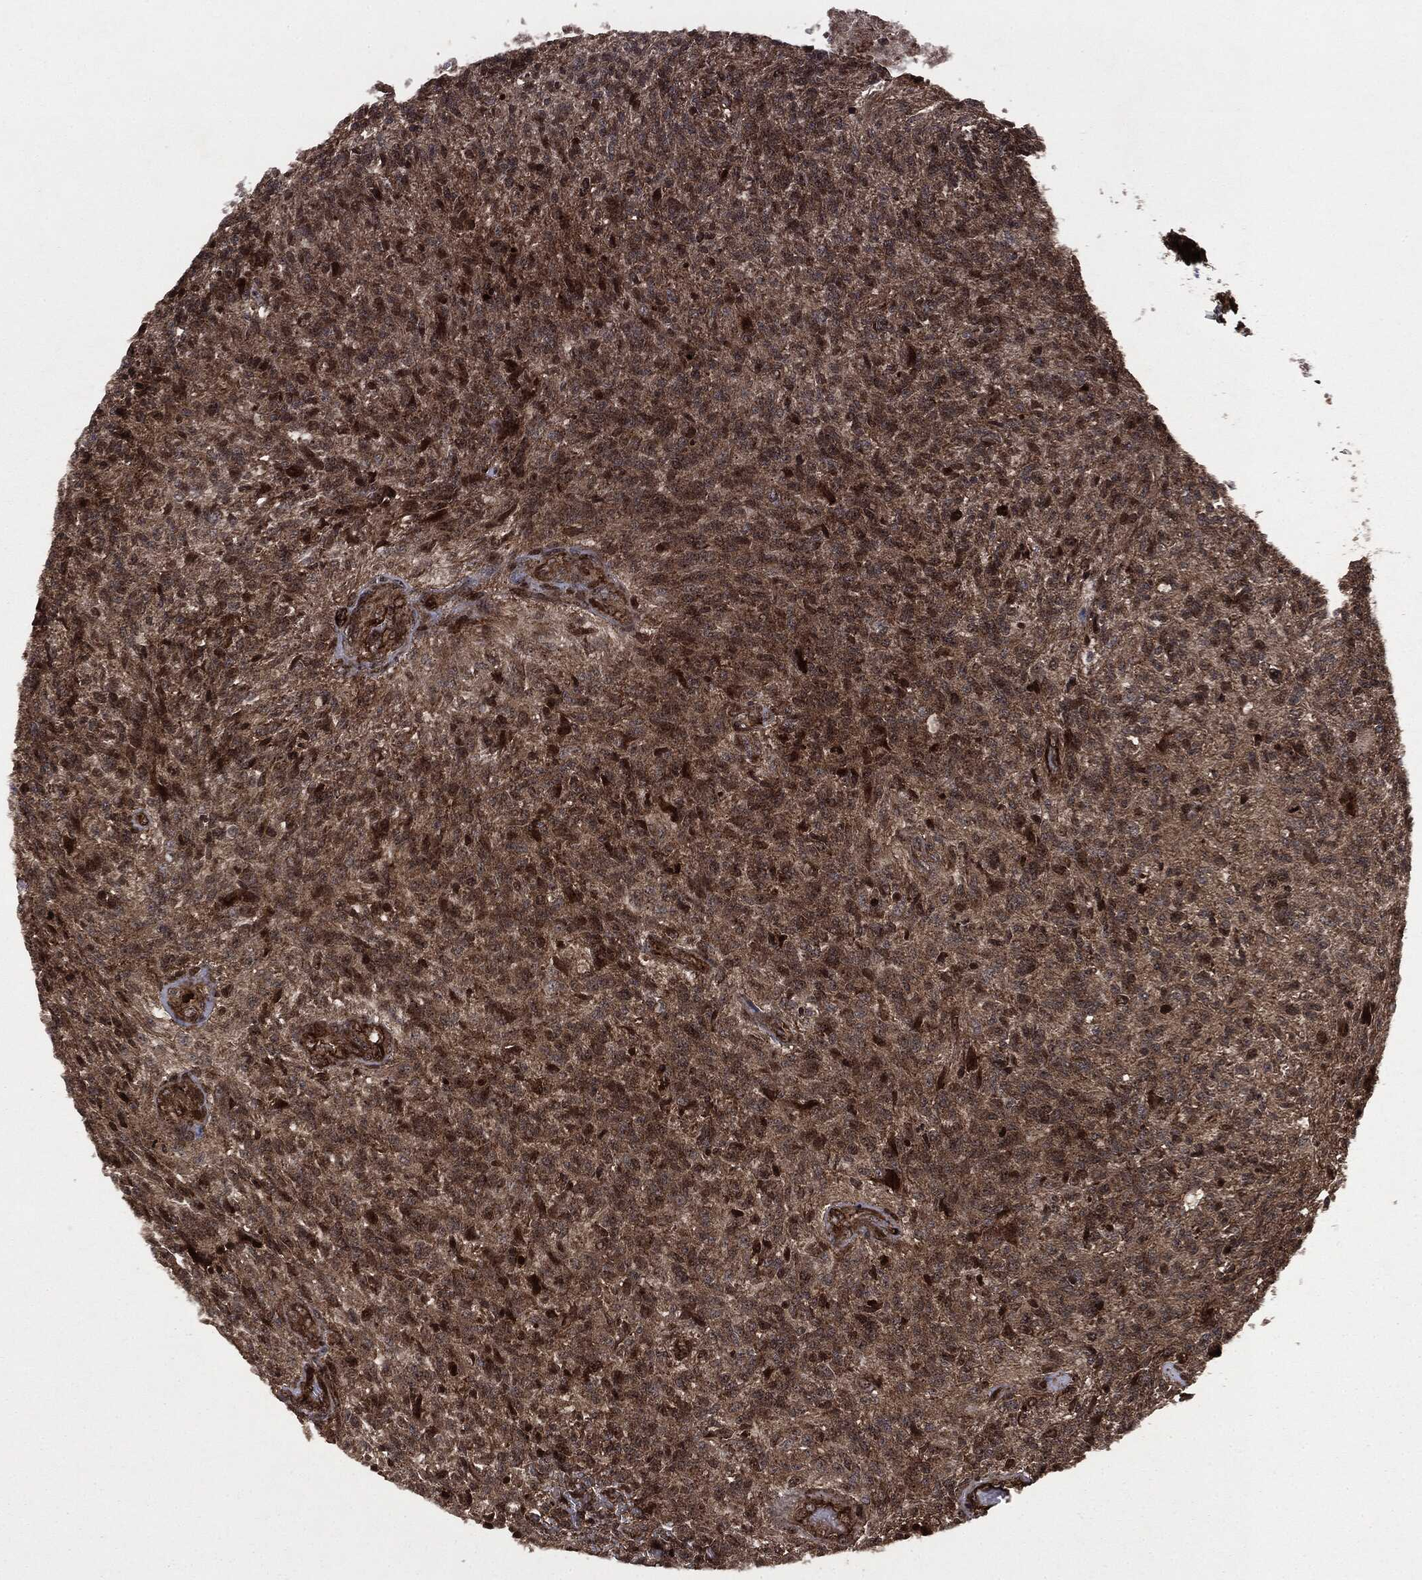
{"staining": {"intensity": "moderate", "quantity": ">75%", "location": "cytoplasmic/membranous,nuclear"}, "tissue": "glioma", "cell_type": "Tumor cells", "image_type": "cancer", "snomed": [{"axis": "morphology", "description": "Glioma, malignant, High grade"}, {"axis": "topography", "description": "Brain"}], "caption": "Glioma stained with IHC demonstrates moderate cytoplasmic/membranous and nuclear staining in approximately >75% of tumor cells. (brown staining indicates protein expression, while blue staining denotes nuclei).", "gene": "CARD6", "patient": {"sex": "male", "age": 56}}